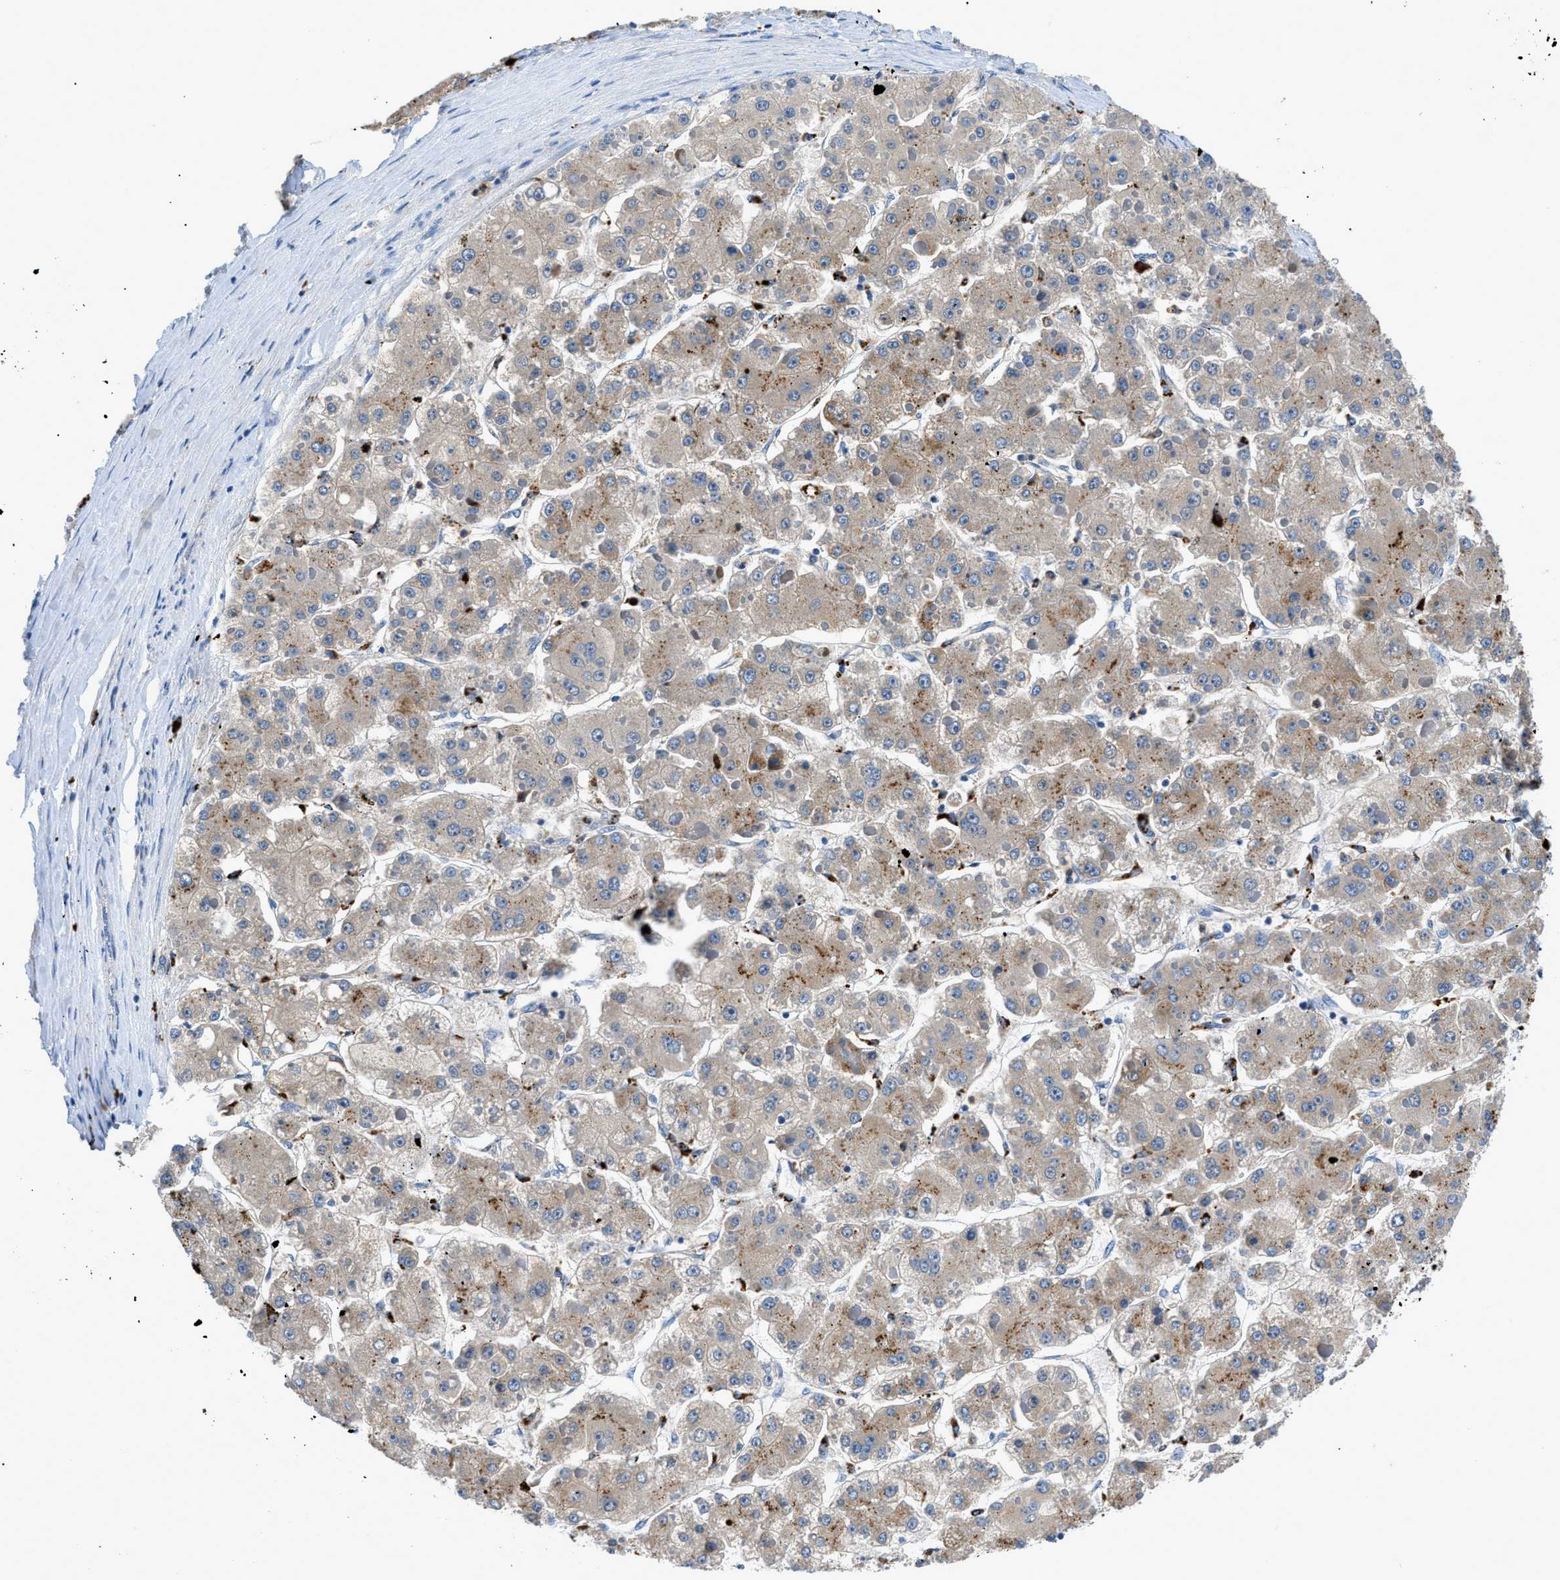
{"staining": {"intensity": "moderate", "quantity": ">75%", "location": "cytoplasmic/membranous"}, "tissue": "liver cancer", "cell_type": "Tumor cells", "image_type": "cancer", "snomed": [{"axis": "morphology", "description": "Carcinoma, Hepatocellular, NOS"}, {"axis": "topography", "description": "Liver"}], "caption": "A brown stain shows moderate cytoplasmic/membranous expression of a protein in liver cancer tumor cells.", "gene": "ADGRE3", "patient": {"sex": "female", "age": 73}}